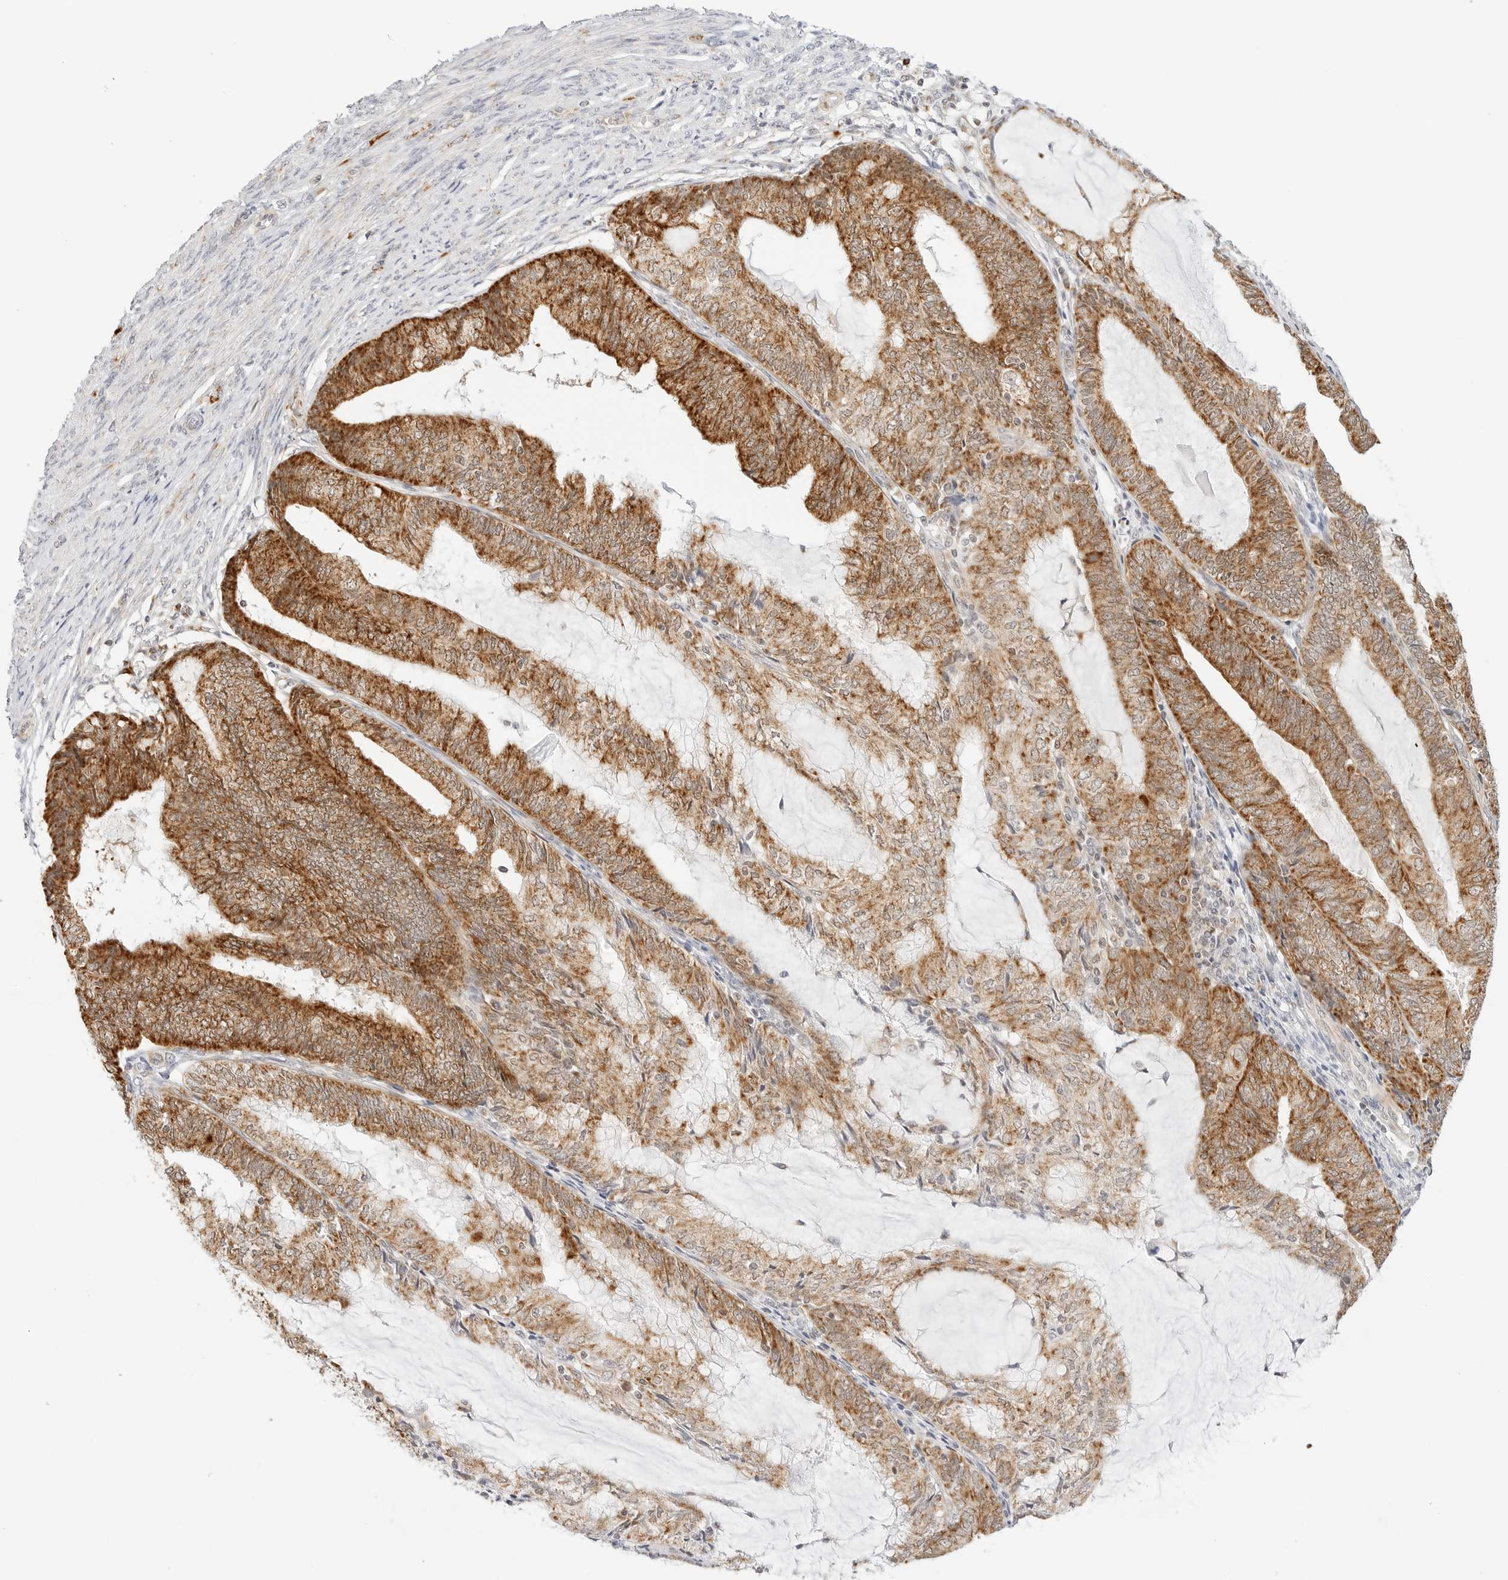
{"staining": {"intensity": "strong", "quantity": ">75%", "location": "cytoplasmic/membranous"}, "tissue": "endometrial cancer", "cell_type": "Tumor cells", "image_type": "cancer", "snomed": [{"axis": "morphology", "description": "Adenocarcinoma, NOS"}, {"axis": "topography", "description": "Endometrium"}], "caption": "Immunohistochemical staining of human endometrial cancer exhibits strong cytoplasmic/membranous protein positivity in approximately >75% of tumor cells.", "gene": "FH", "patient": {"sex": "female", "age": 81}}